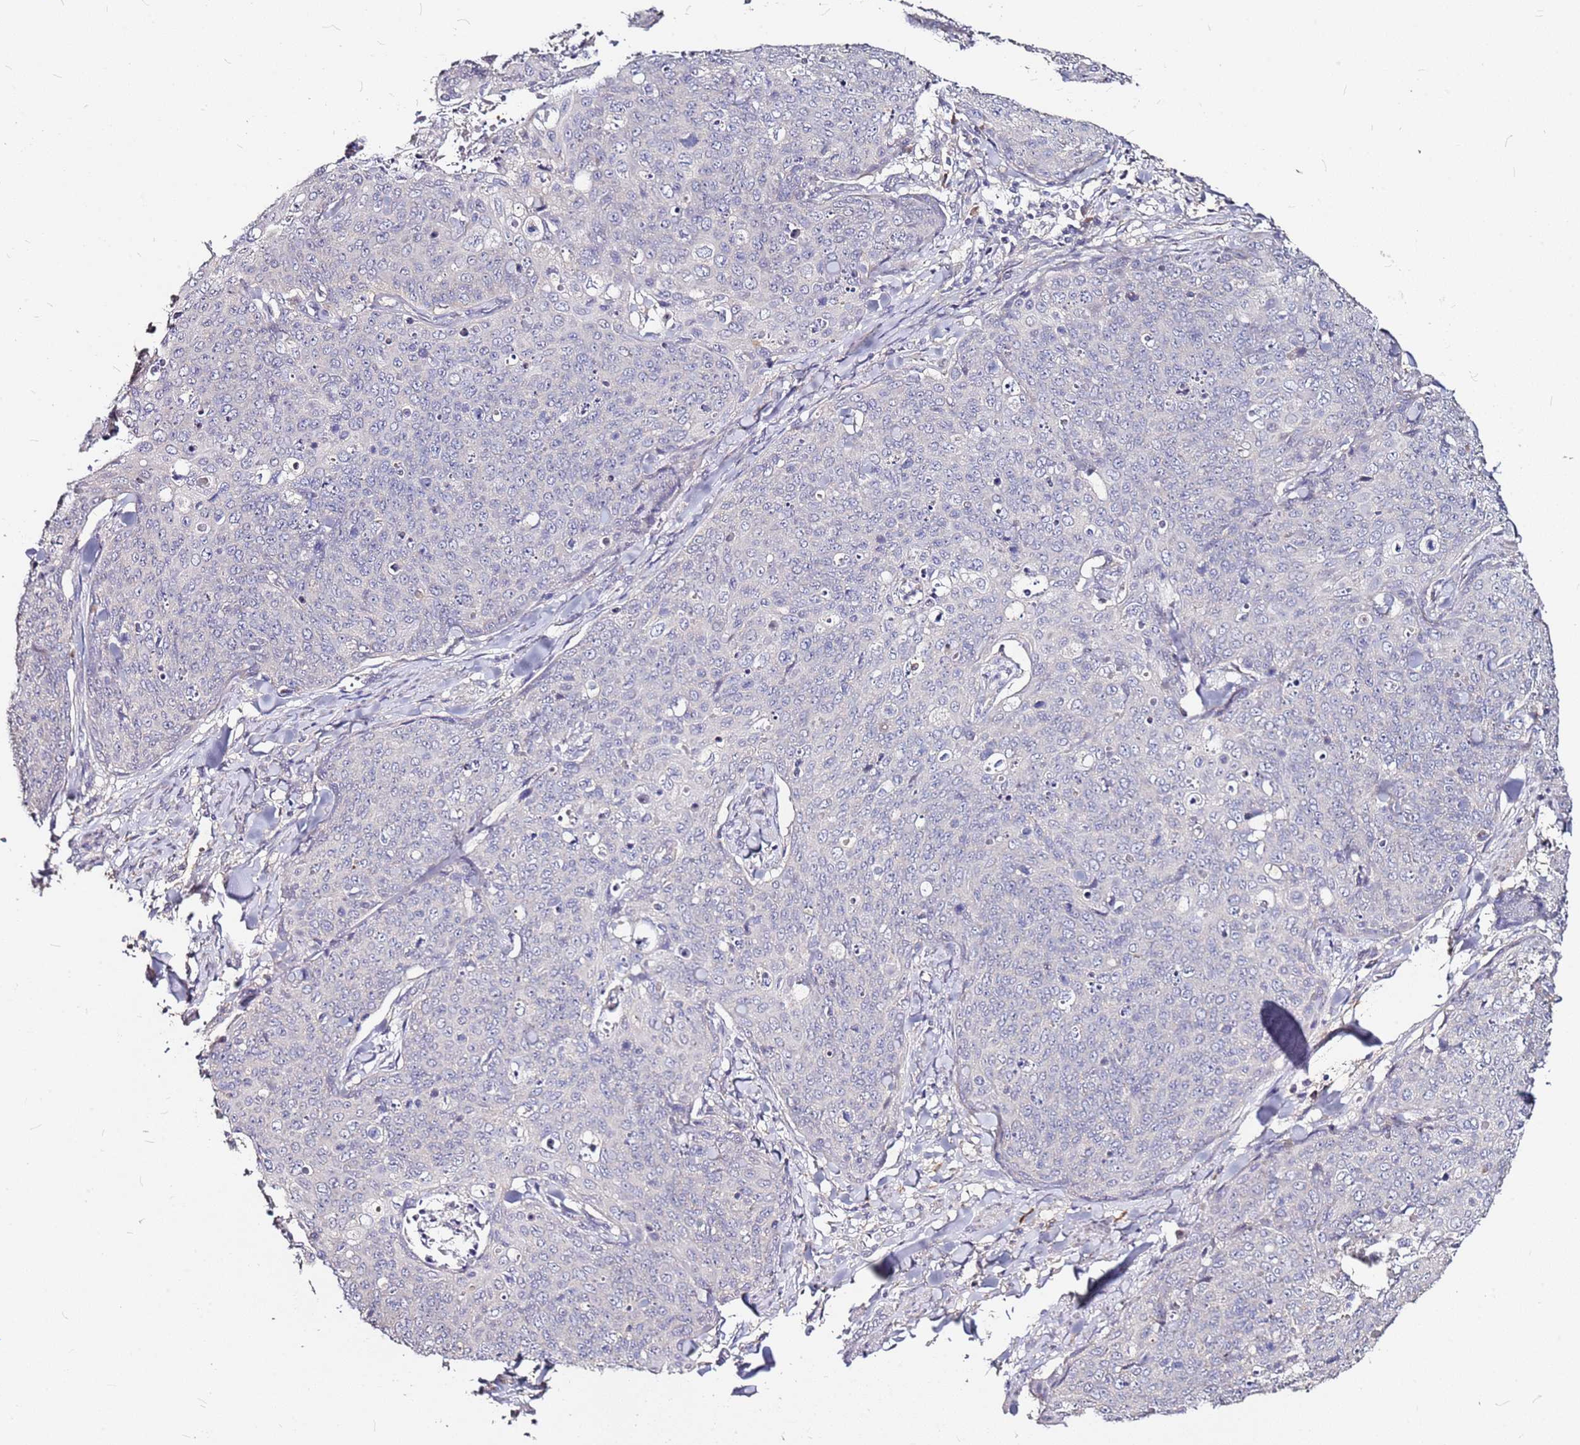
{"staining": {"intensity": "negative", "quantity": "none", "location": "none"}, "tissue": "skin cancer", "cell_type": "Tumor cells", "image_type": "cancer", "snomed": [{"axis": "morphology", "description": "Squamous cell carcinoma, NOS"}, {"axis": "topography", "description": "Skin"}, {"axis": "topography", "description": "Vulva"}], "caption": "This is a micrograph of immunohistochemistry (IHC) staining of skin squamous cell carcinoma, which shows no positivity in tumor cells.", "gene": "DCDC2C", "patient": {"sex": "female", "age": 85}}